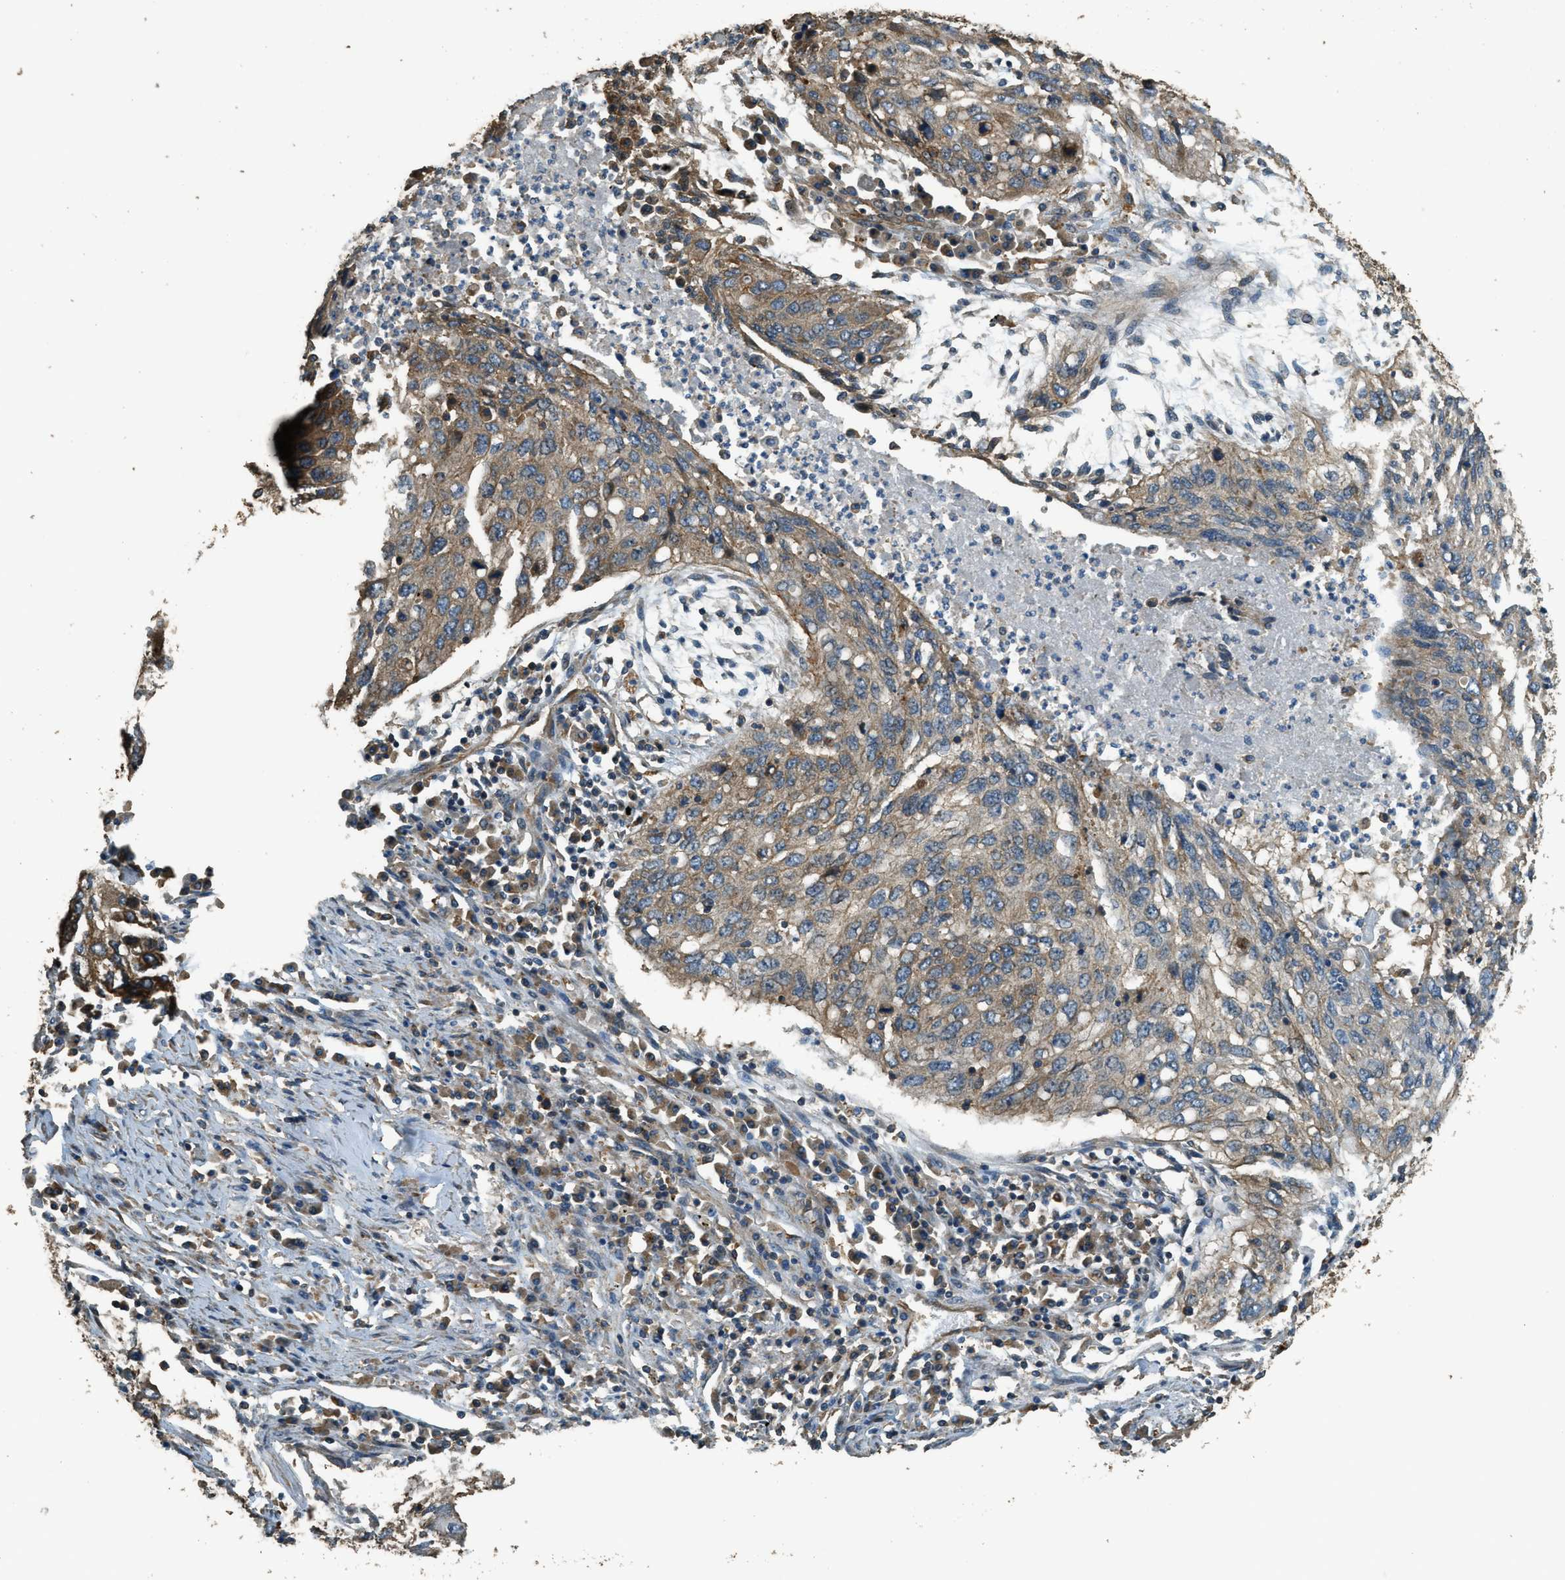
{"staining": {"intensity": "moderate", "quantity": ">75%", "location": "cytoplasmic/membranous"}, "tissue": "lung cancer", "cell_type": "Tumor cells", "image_type": "cancer", "snomed": [{"axis": "morphology", "description": "Squamous cell carcinoma, NOS"}, {"axis": "topography", "description": "Lung"}], "caption": "The immunohistochemical stain shows moderate cytoplasmic/membranous expression in tumor cells of lung squamous cell carcinoma tissue.", "gene": "MARS1", "patient": {"sex": "female", "age": 63}}